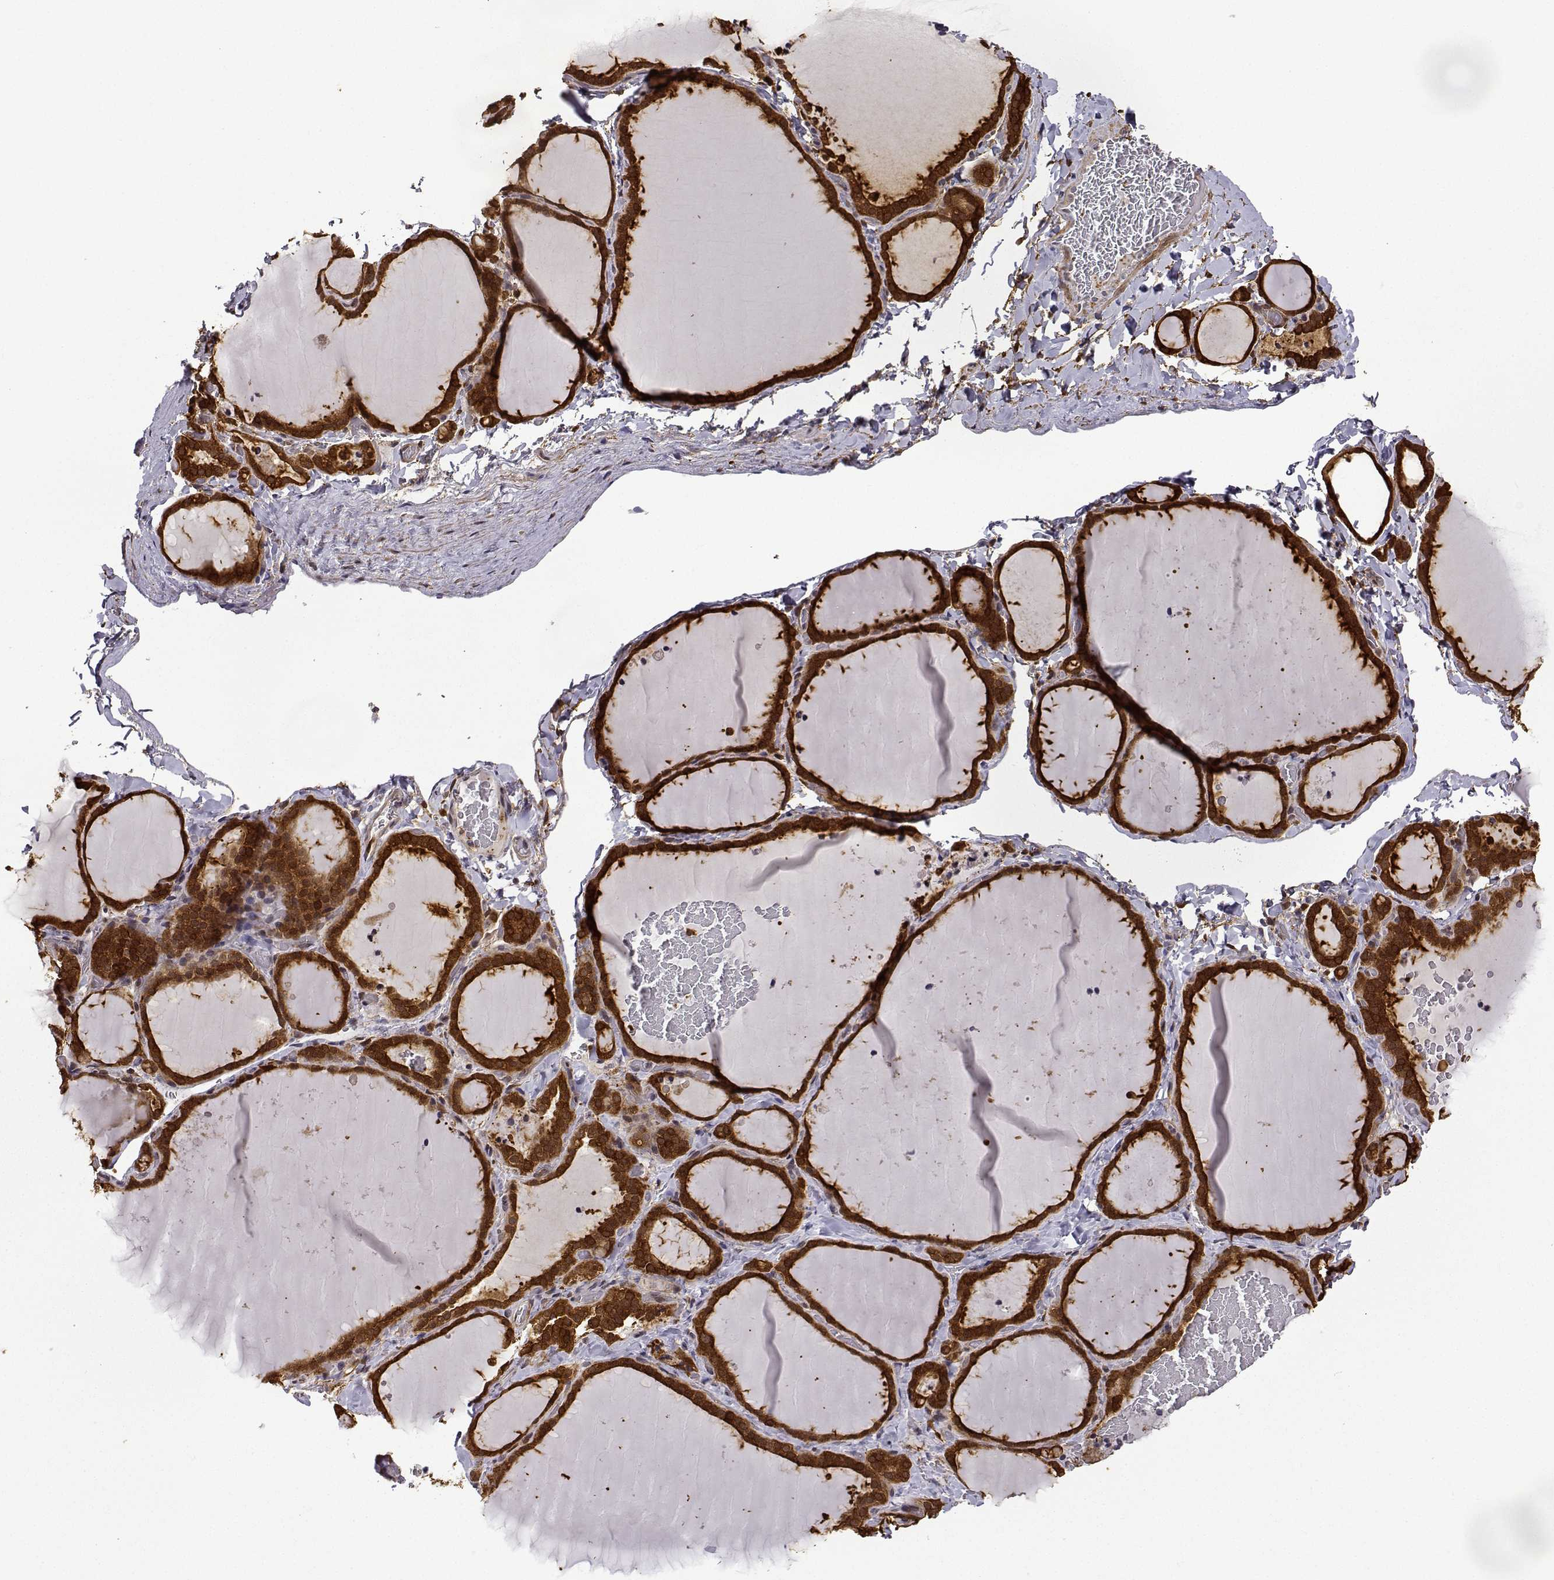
{"staining": {"intensity": "strong", "quantity": ">75%", "location": "cytoplasmic/membranous"}, "tissue": "thyroid gland", "cell_type": "Glandular cells", "image_type": "normal", "snomed": [{"axis": "morphology", "description": "Normal tissue, NOS"}, {"axis": "topography", "description": "Thyroid gland"}], "caption": "This histopathology image exhibits immunohistochemistry (IHC) staining of normal human thyroid gland, with high strong cytoplasmic/membranous expression in about >75% of glandular cells.", "gene": "PHGDH", "patient": {"sex": "female", "age": 22}}